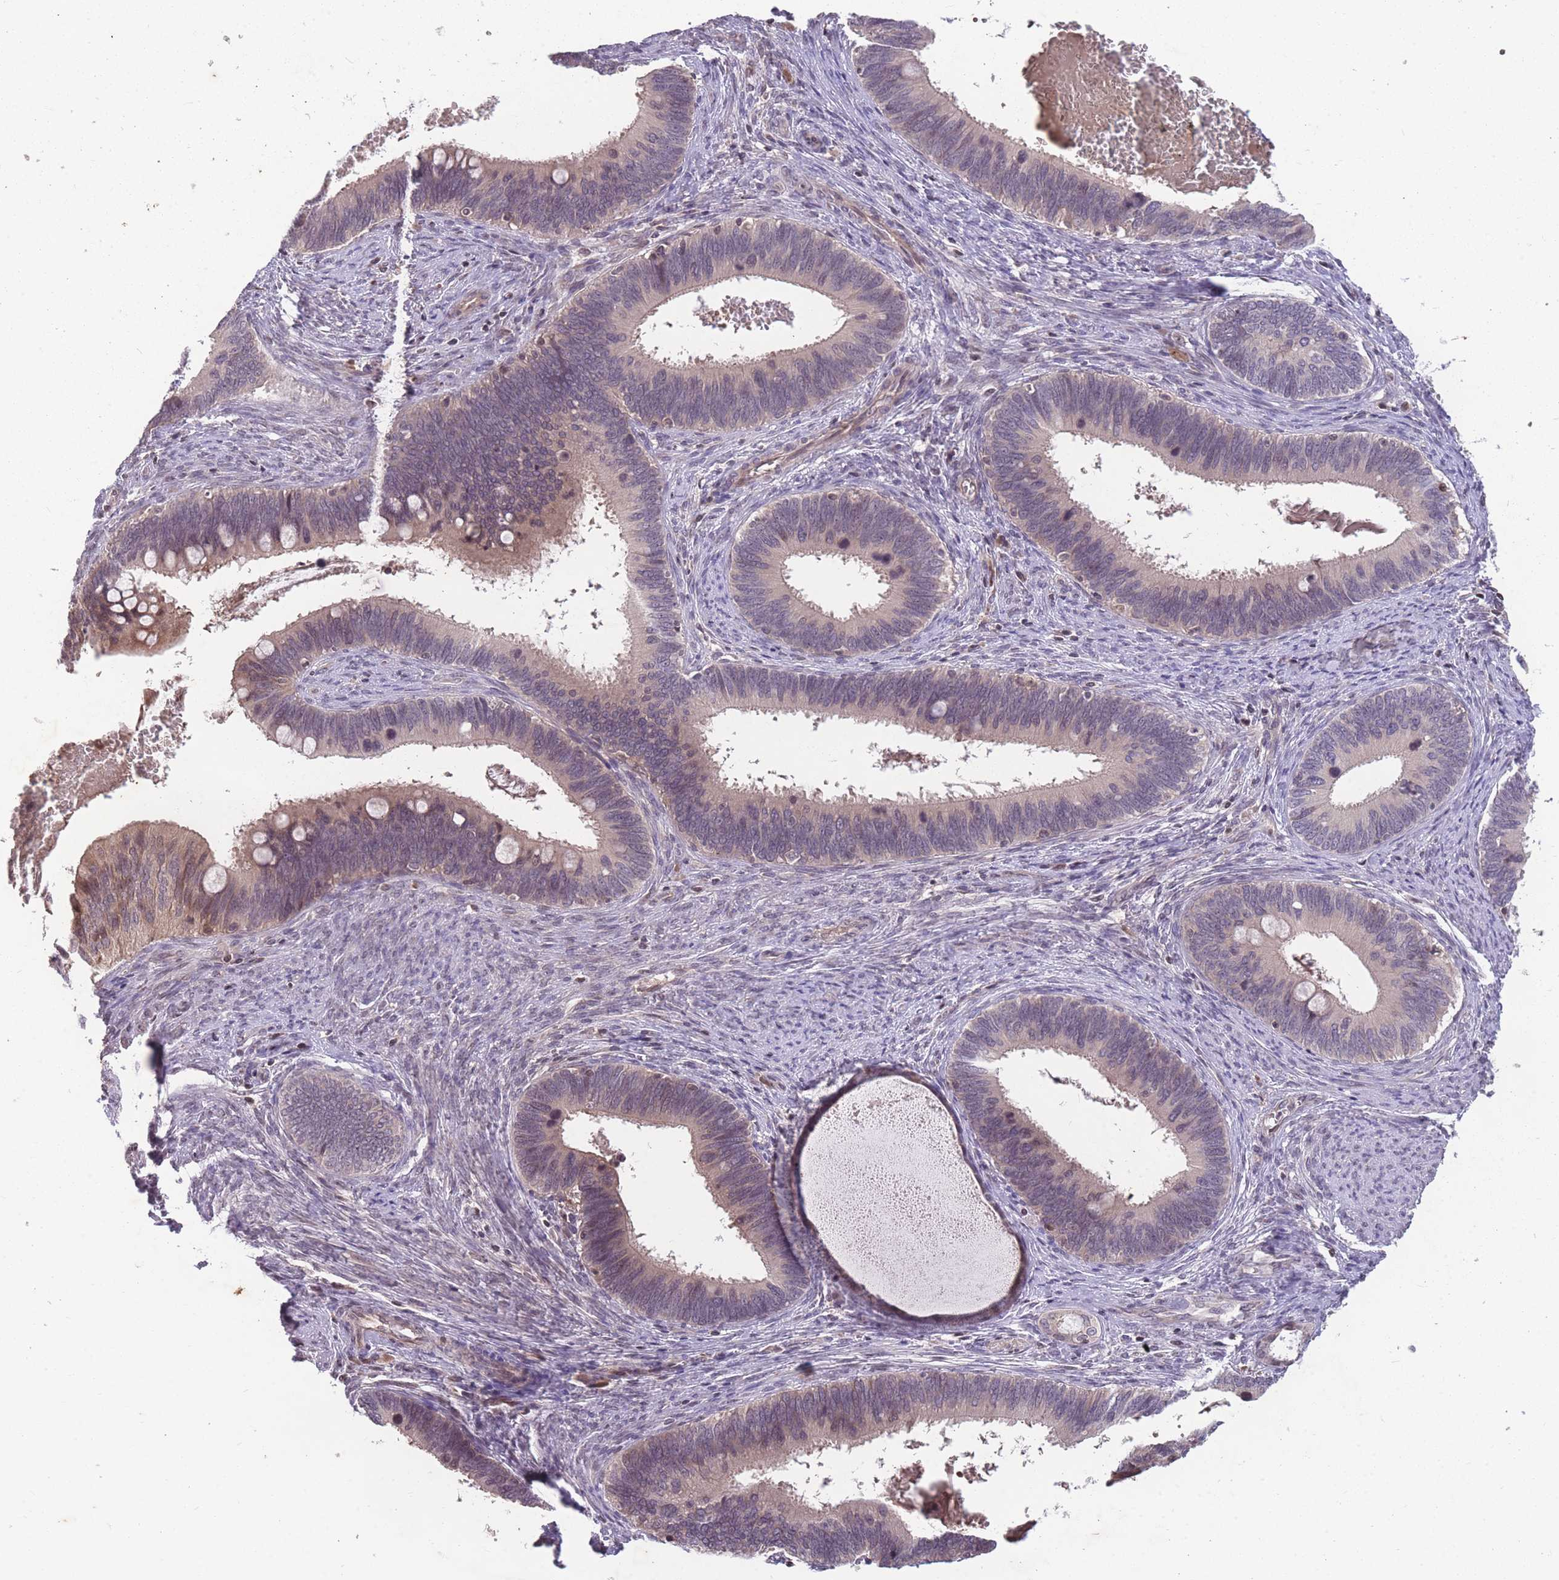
{"staining": {"intensity": "weak", "quantity": "<25%", "location": "cytoplasmic/membranous"}, "tissue": "cervical cancer", "cell_type": "Tumor cells", "image_type": "cancer", "snomed": [{"axis": "morphology", "description": "Adenocarcinoma, NOS"}, {"axis": "topography", "description": "Cervix"}], "caption": "High magnification brightfield microscopy of cervical adenocarcinoma stained with DAB (3,3'-diaminobenzidine) (brown) and counterstained with hematoxylin (blue): tumor cells show no significant expression.", "gene": "GGT5", "patient": {"sex": "female", "age": 42}}